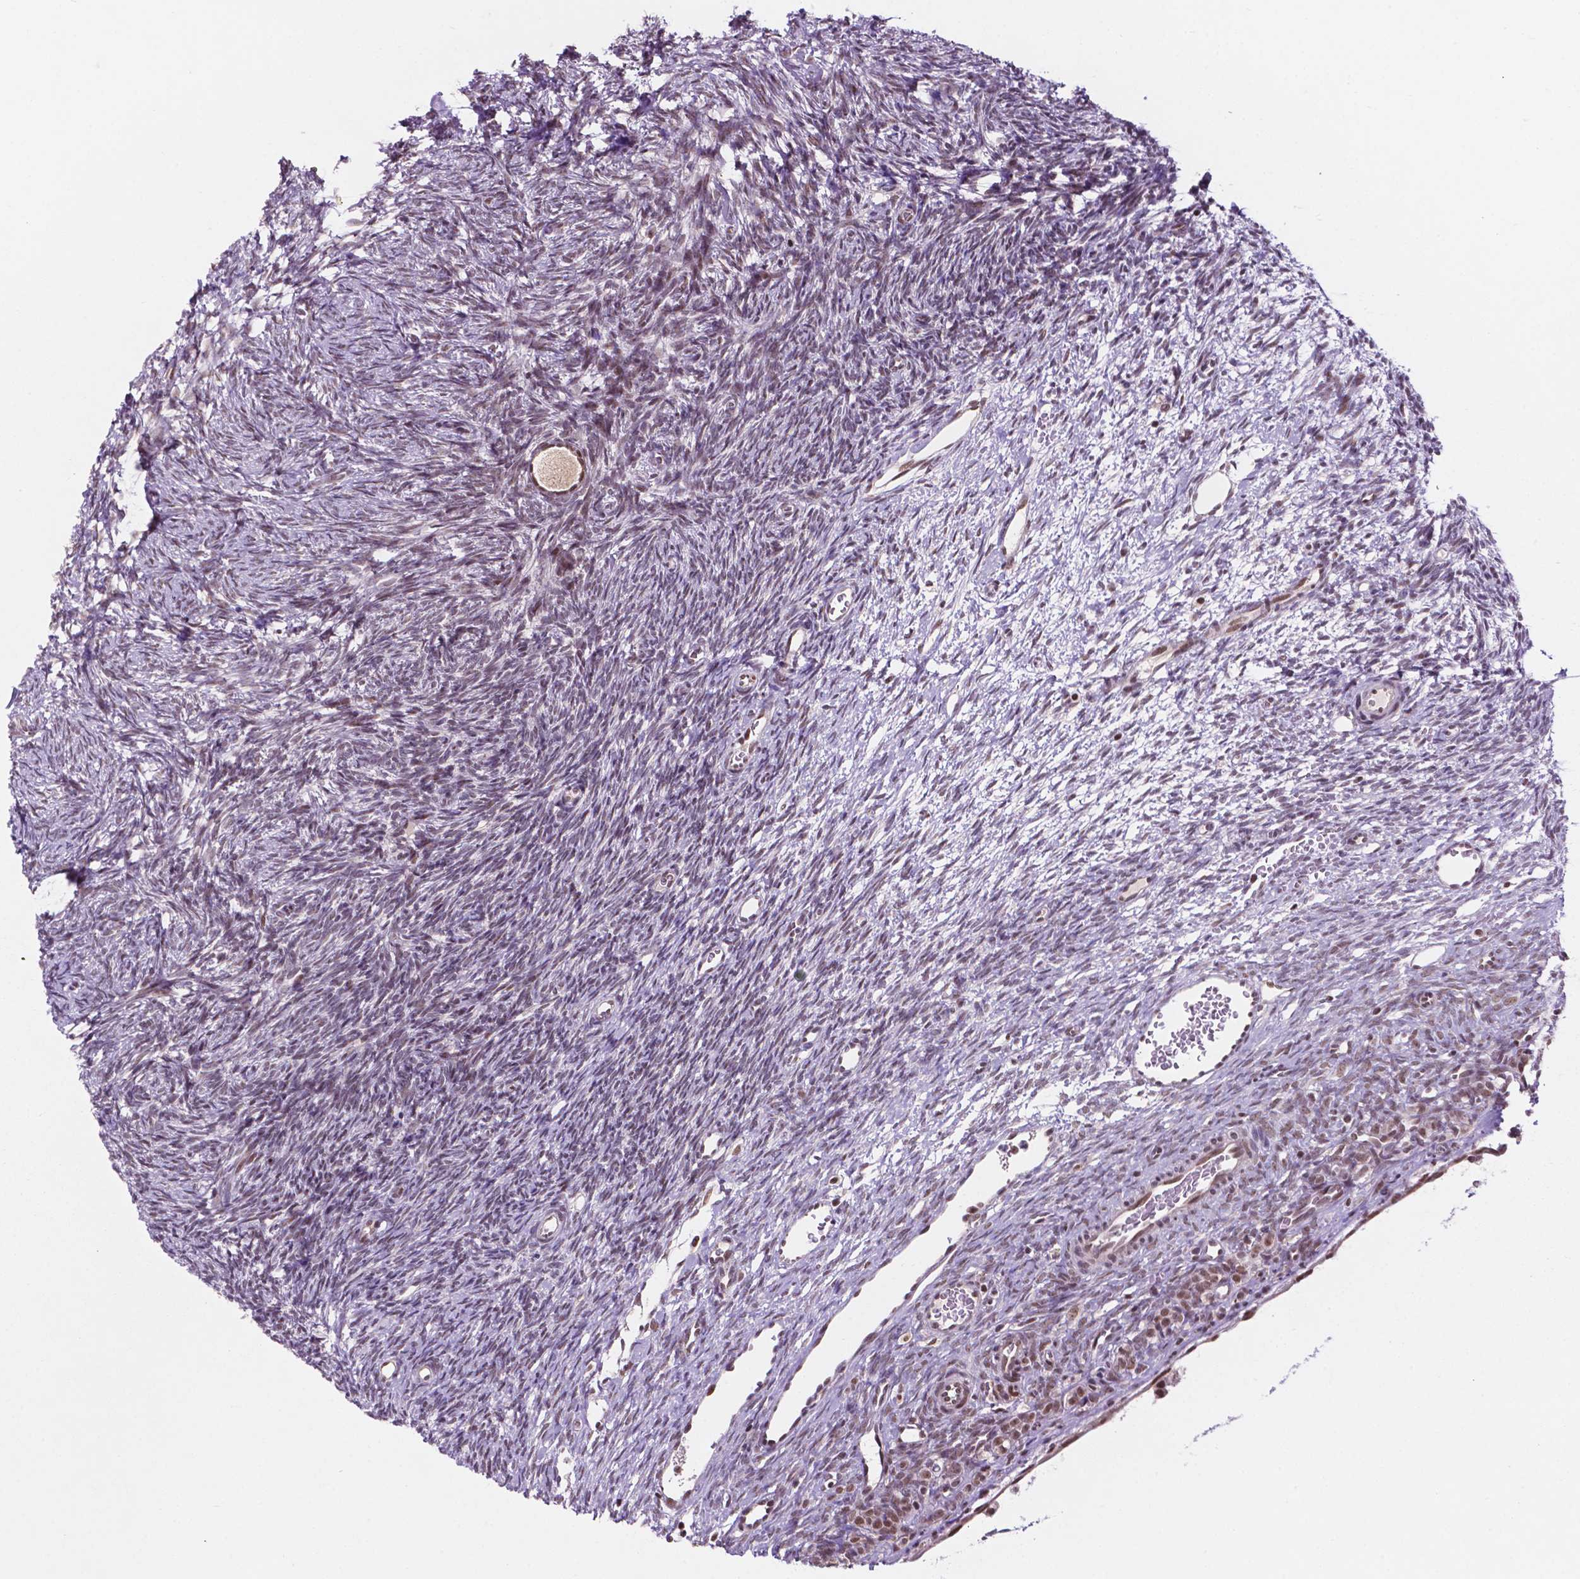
{"staining": {"intensity": "negative", "quantity": "none", "location": "none"}, "tissue": "ovary", "cell_type": "Follicle cells", "image_type": "normal", "snomed": [{"axis": "morphology", "description": "Normal tissue, NOS"}, {"axis": "topography", "description": "Ovary"}], "caption": "This image is of unremarkable ovary stained with IHC to label a protein in brown with the nuclei are counter-stained blue. There is no staining in follicle cells.", "gene": "PER2", "patient": {"sex": "female", "age": 34}}